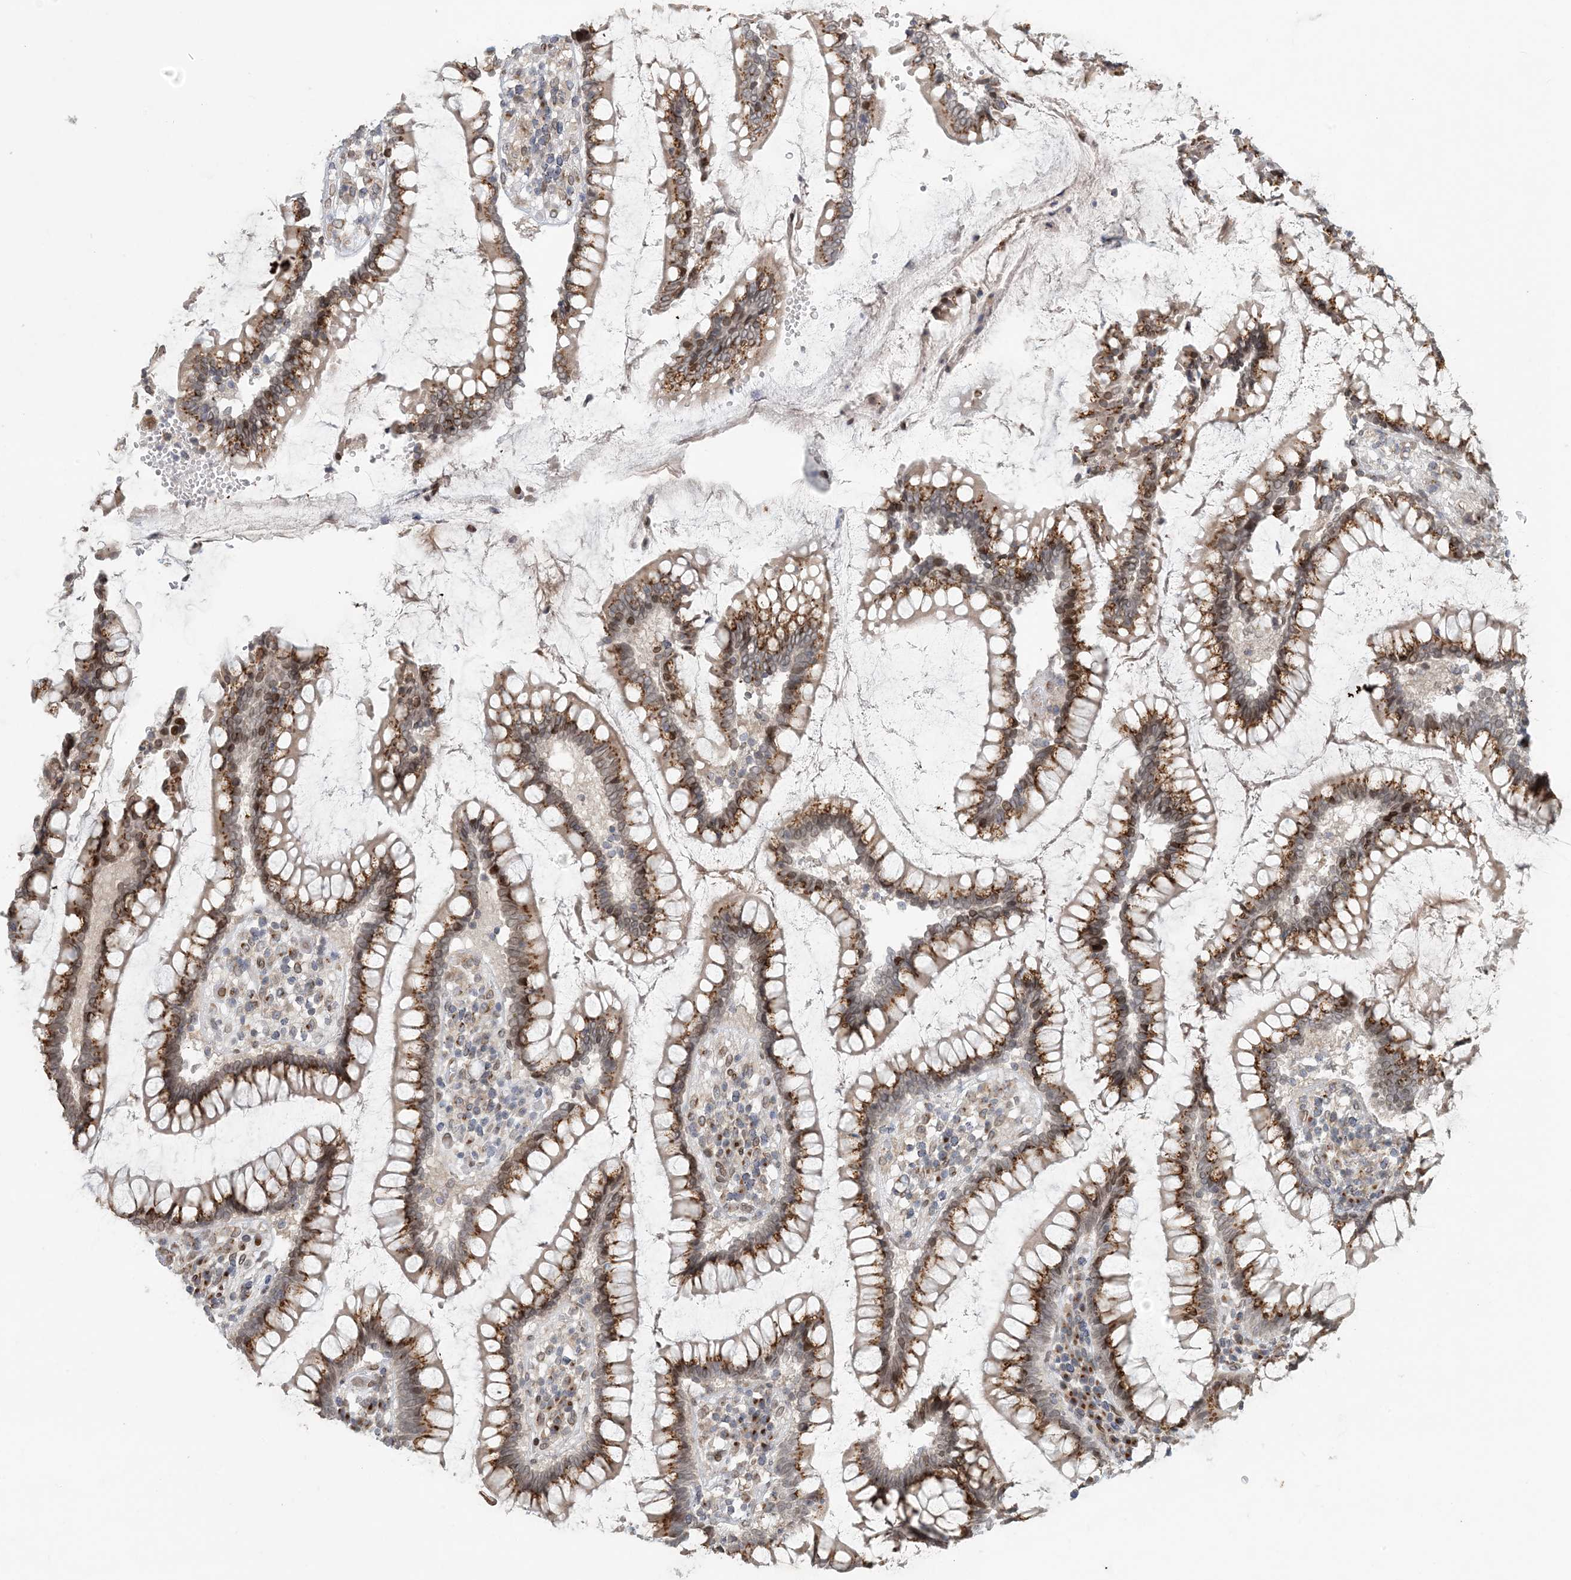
{"staining": {"intensity": "strong", "quantity": ">75%", "location": "nuclear"}, "tissue": "colon", "cell_type": "Endothelial cells", "image_type": "normal", "snomed": [{"axis": "morphology", "description": "Normal tissue, NOS"}, {"axis": "topography", "description": "Colon"}], "caption": "Human colon stained with a brown dye displays strong nuclear positive staining in about >75% of endothelial cells.", "gene": "SLC35A2", "patient": {"sex": "female", "age": 79}}